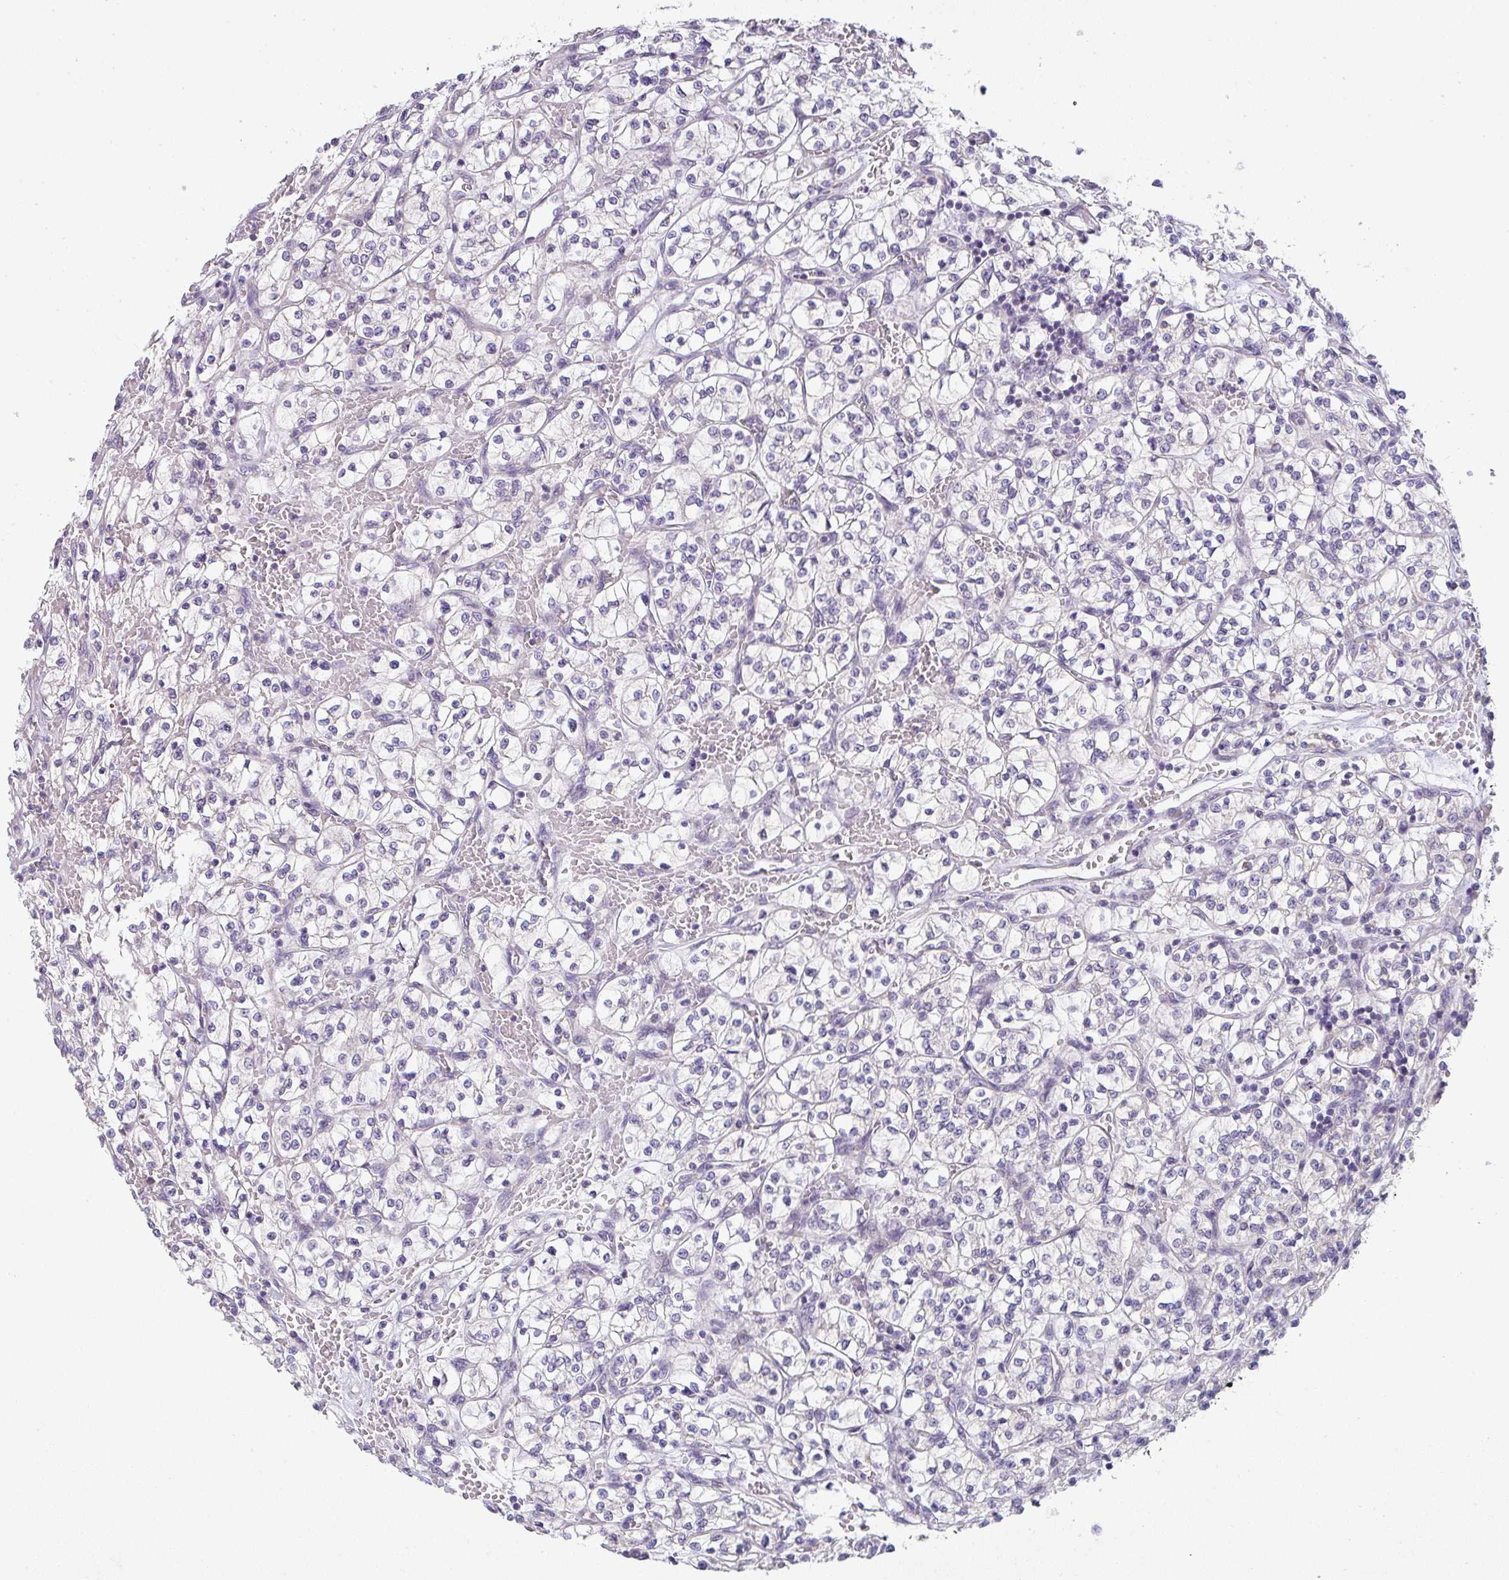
{"staining": {"intensity": "negative", "quantity": "none", "location": "none"}, "tissue": "renal cancer", "cell_type": "Tumor cells", "image_type": "cancer", "snomed": [{"axis": "morphology", "description": "Adenocarcinoma, NOS"}, {"axis": "topography", "description": "Kidney"}], "caption": "The immunohistochemistry (IHC) histopathology image has no significant staining in tumor cells of renal cancer (adenocarcinoma) tissue.", "gene": "CACNA1S", "patient": {"sex": "female", "age": 64}}